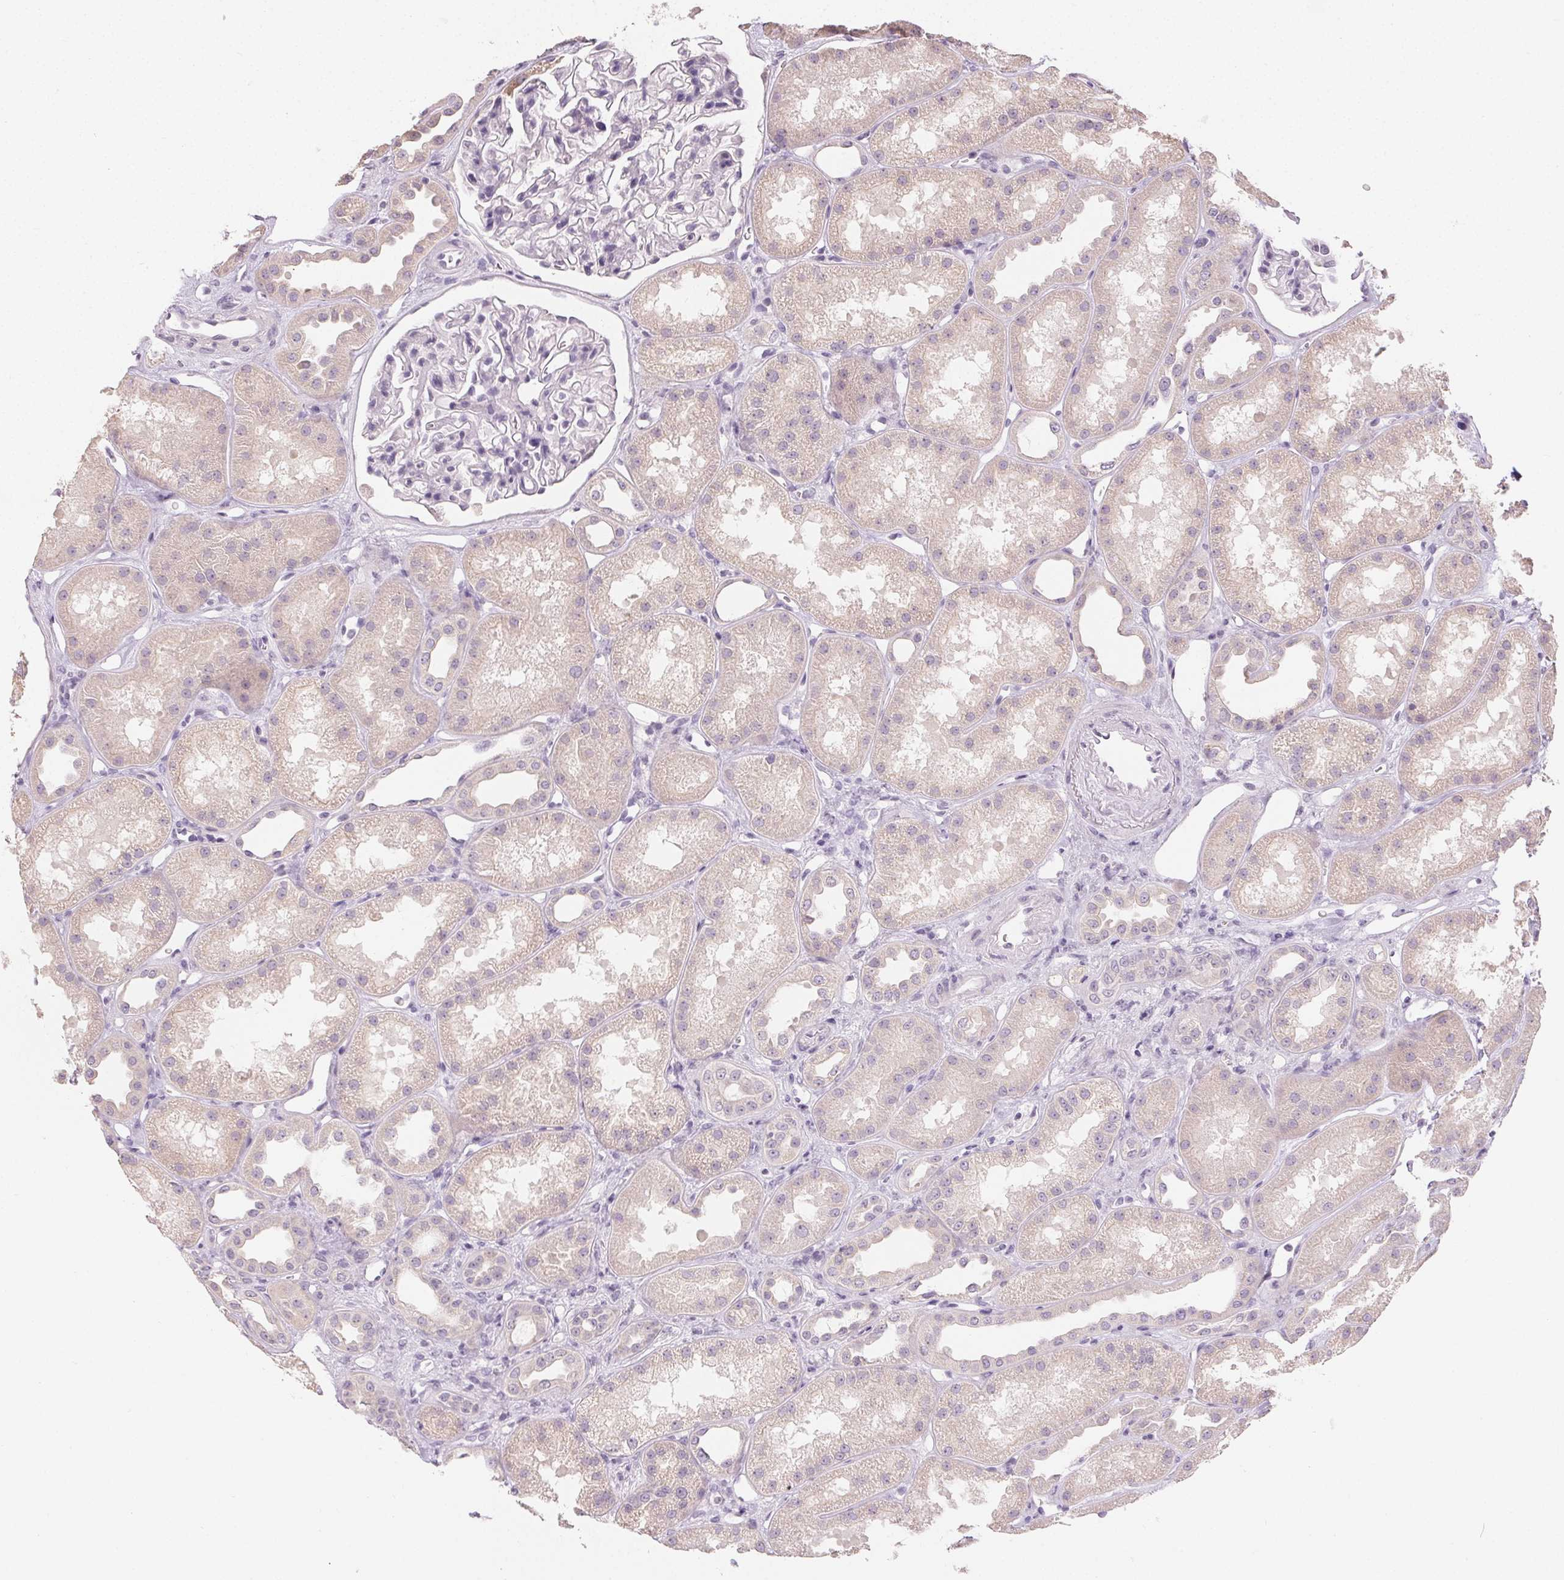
{"staining": {"intensity": "negative", "quantity": "none", "location": "none"}, "tissue": "kidney", "cell_type": "Cells in glomeruli", "image_type": "normal", "snomed": [{"axis": "morphology", "description": "Normal tissue, NOS"}, {"axis": "topography", "description": "Kidney"}], "caption": "IHC photomicrograph of normal kidney: kidney stained with DAB displays no significant protein expression in cells in glomeruli.", "gene": "SFTPD", "patient": {"sex": "male", "age": 61}}